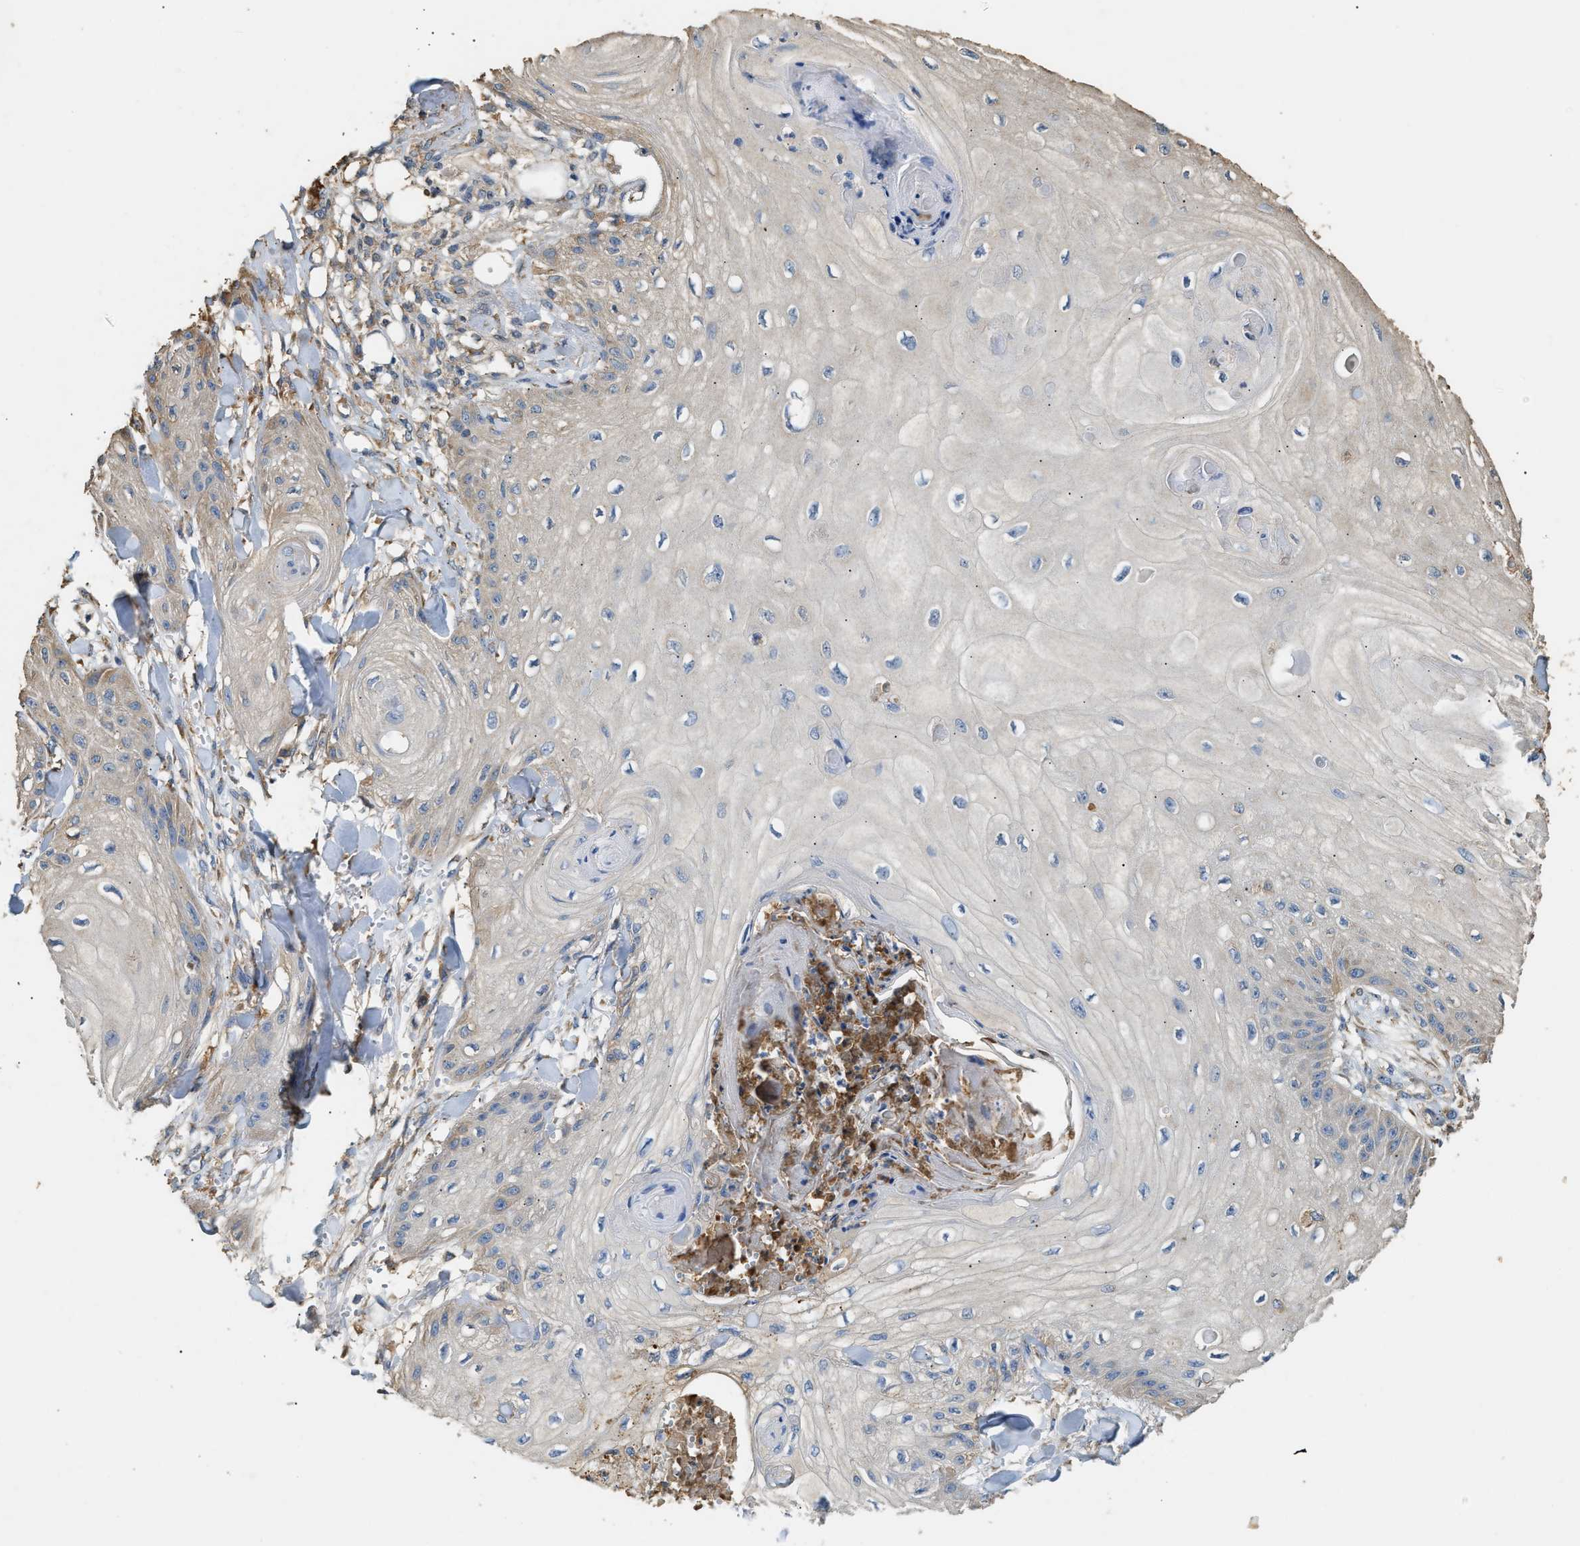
{"staining": {"intensity": "negative", "quantity": "none", "location": "none"}, "tissue": "skin cancer", "cell_type": "Tumor cells", "image_type": "cancer", "snomed": [{"axis": "morphology", "description": "Squamous cell carcinoma, NOS"}, {"axis": "topography", "description": "Skin"}], "caption": "Protein analysis of skin cancer displays no significant positivity in tumor cells.", "gene": "TMEM268", "patient": {"sex": "male", "age": 74}}